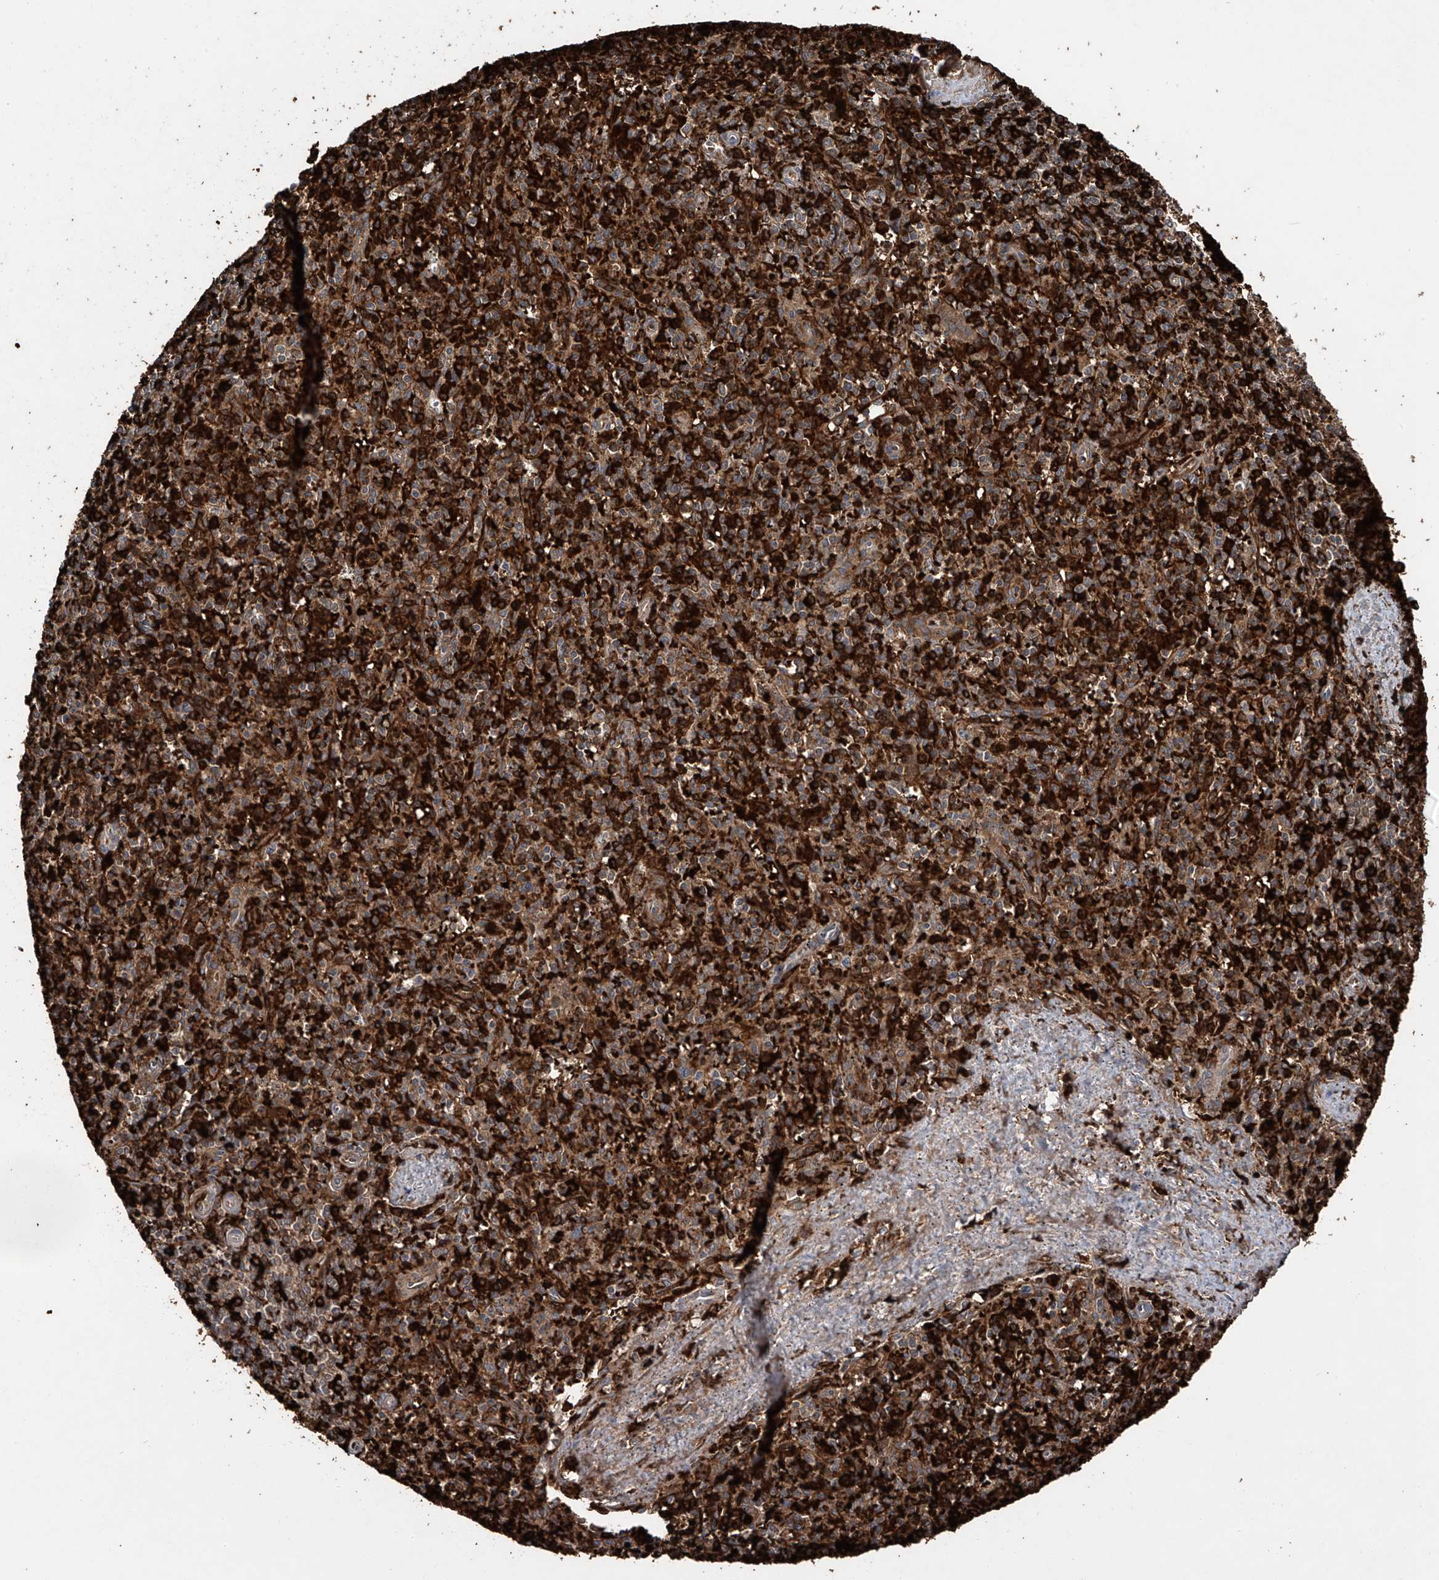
{"staining": {"intensity": "strong", "quantity": "25%-75%", "location": "cytoplasmic/membranous"}, "tissue": "spleen", "cell_type": "Cells in red pulp", "image_type": "normal", "snomed": [{"axis": "morphology", "description": "Normal tissue, NOS"}, {"axis": "topography", "description": "Spleen"}], "caption": "Protein expression analysis of benign spleen shows strong cytoplasmic/membranous positivity in approximately 25%-75% of cells in red pulp.", "gene": "ZDHHC9", "patient": {"sex": "male", "age": 72}}